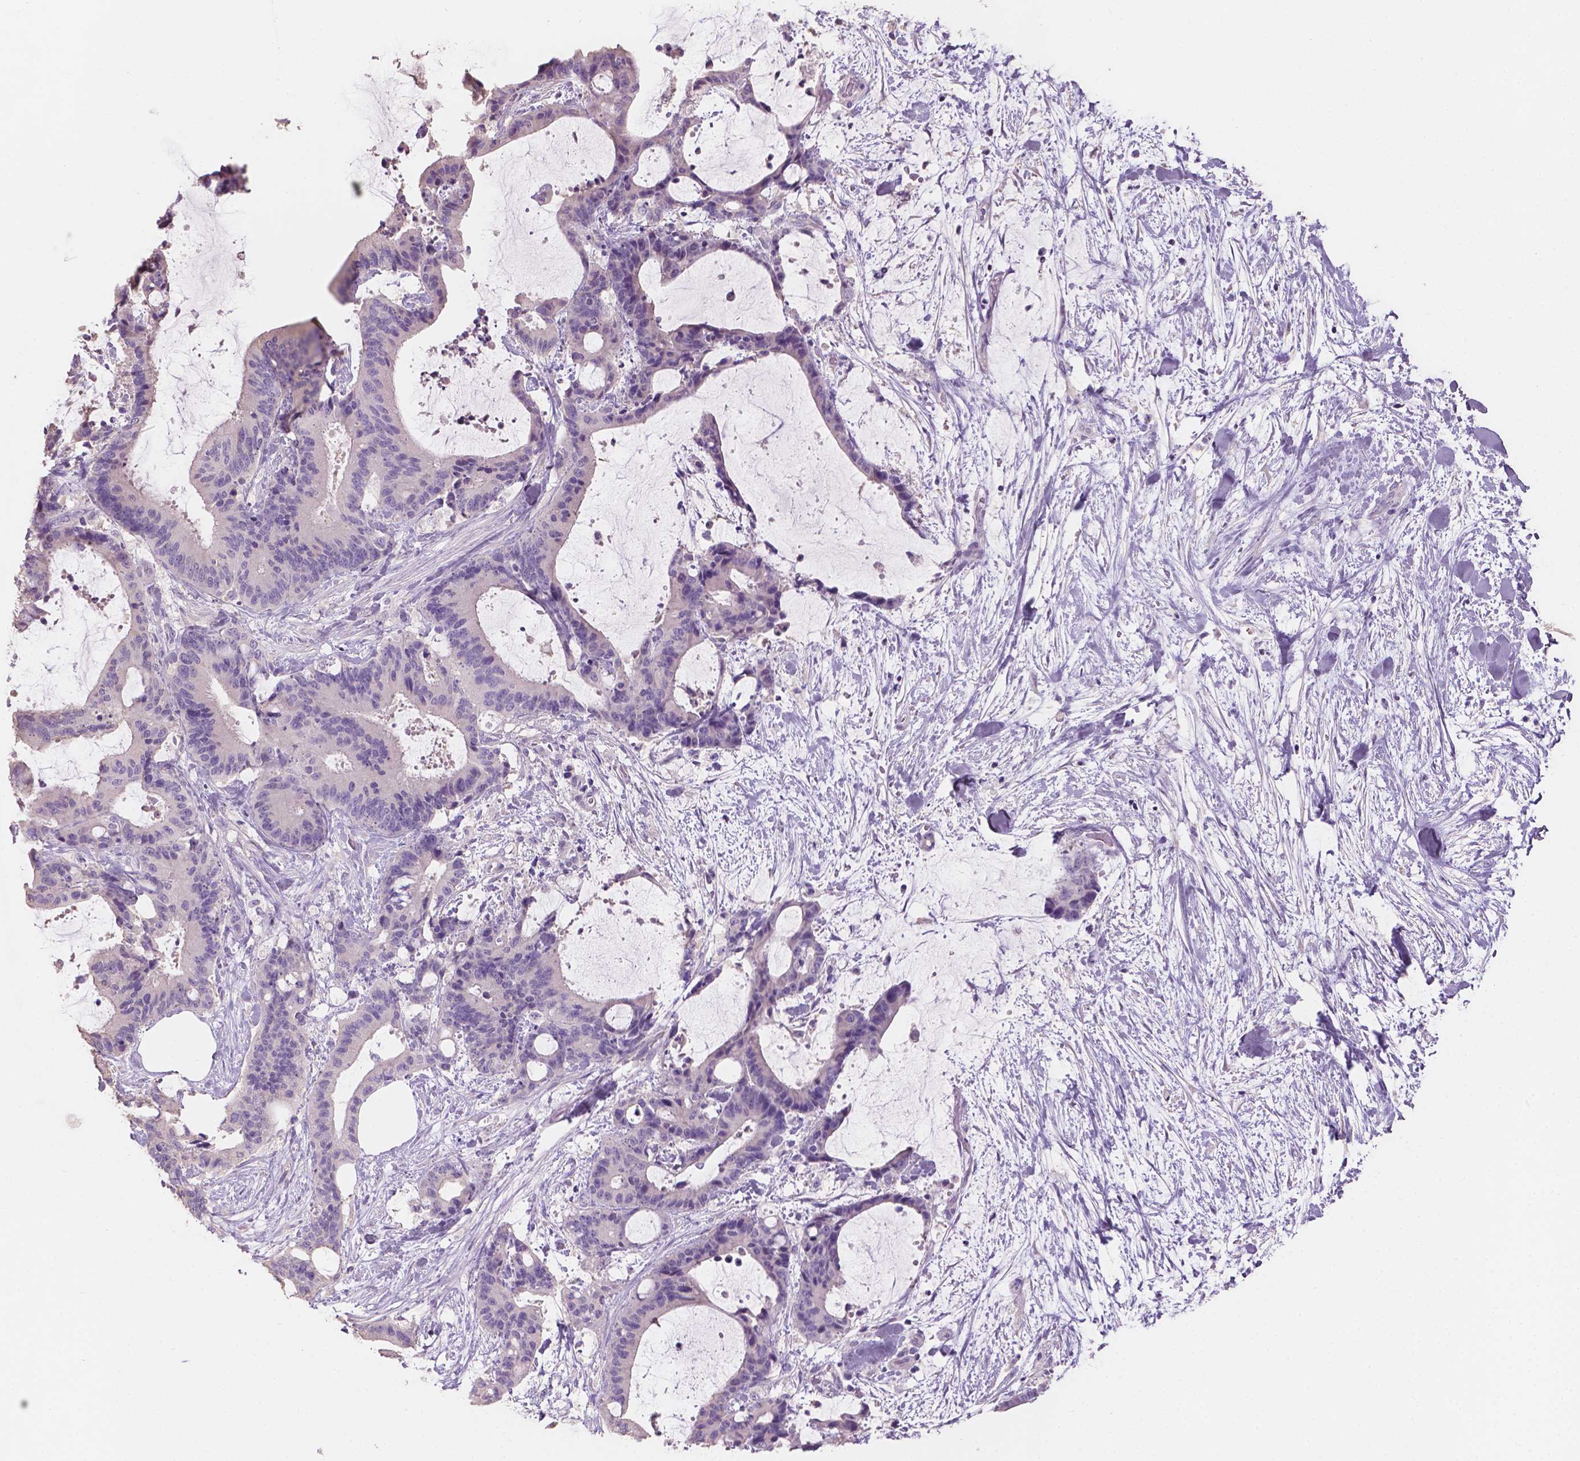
{"staining": {"intensity": "negative", "quantity": "none", "location": "none"}, "tissue": "liver cancer", "cell_type": "Tumor cells", "image_type": "cancer", "snomed": [{"axis": "morphology", "description": "Cholangiocarcinoma"}, {"axis": "topography", "description": "Liver"}], "caption": "Tumor cells show no significant expression in liver cancer (cholangiocarcinoma).", "gene": "SBSN", "patient": {"sex": "female", "age": 73}}